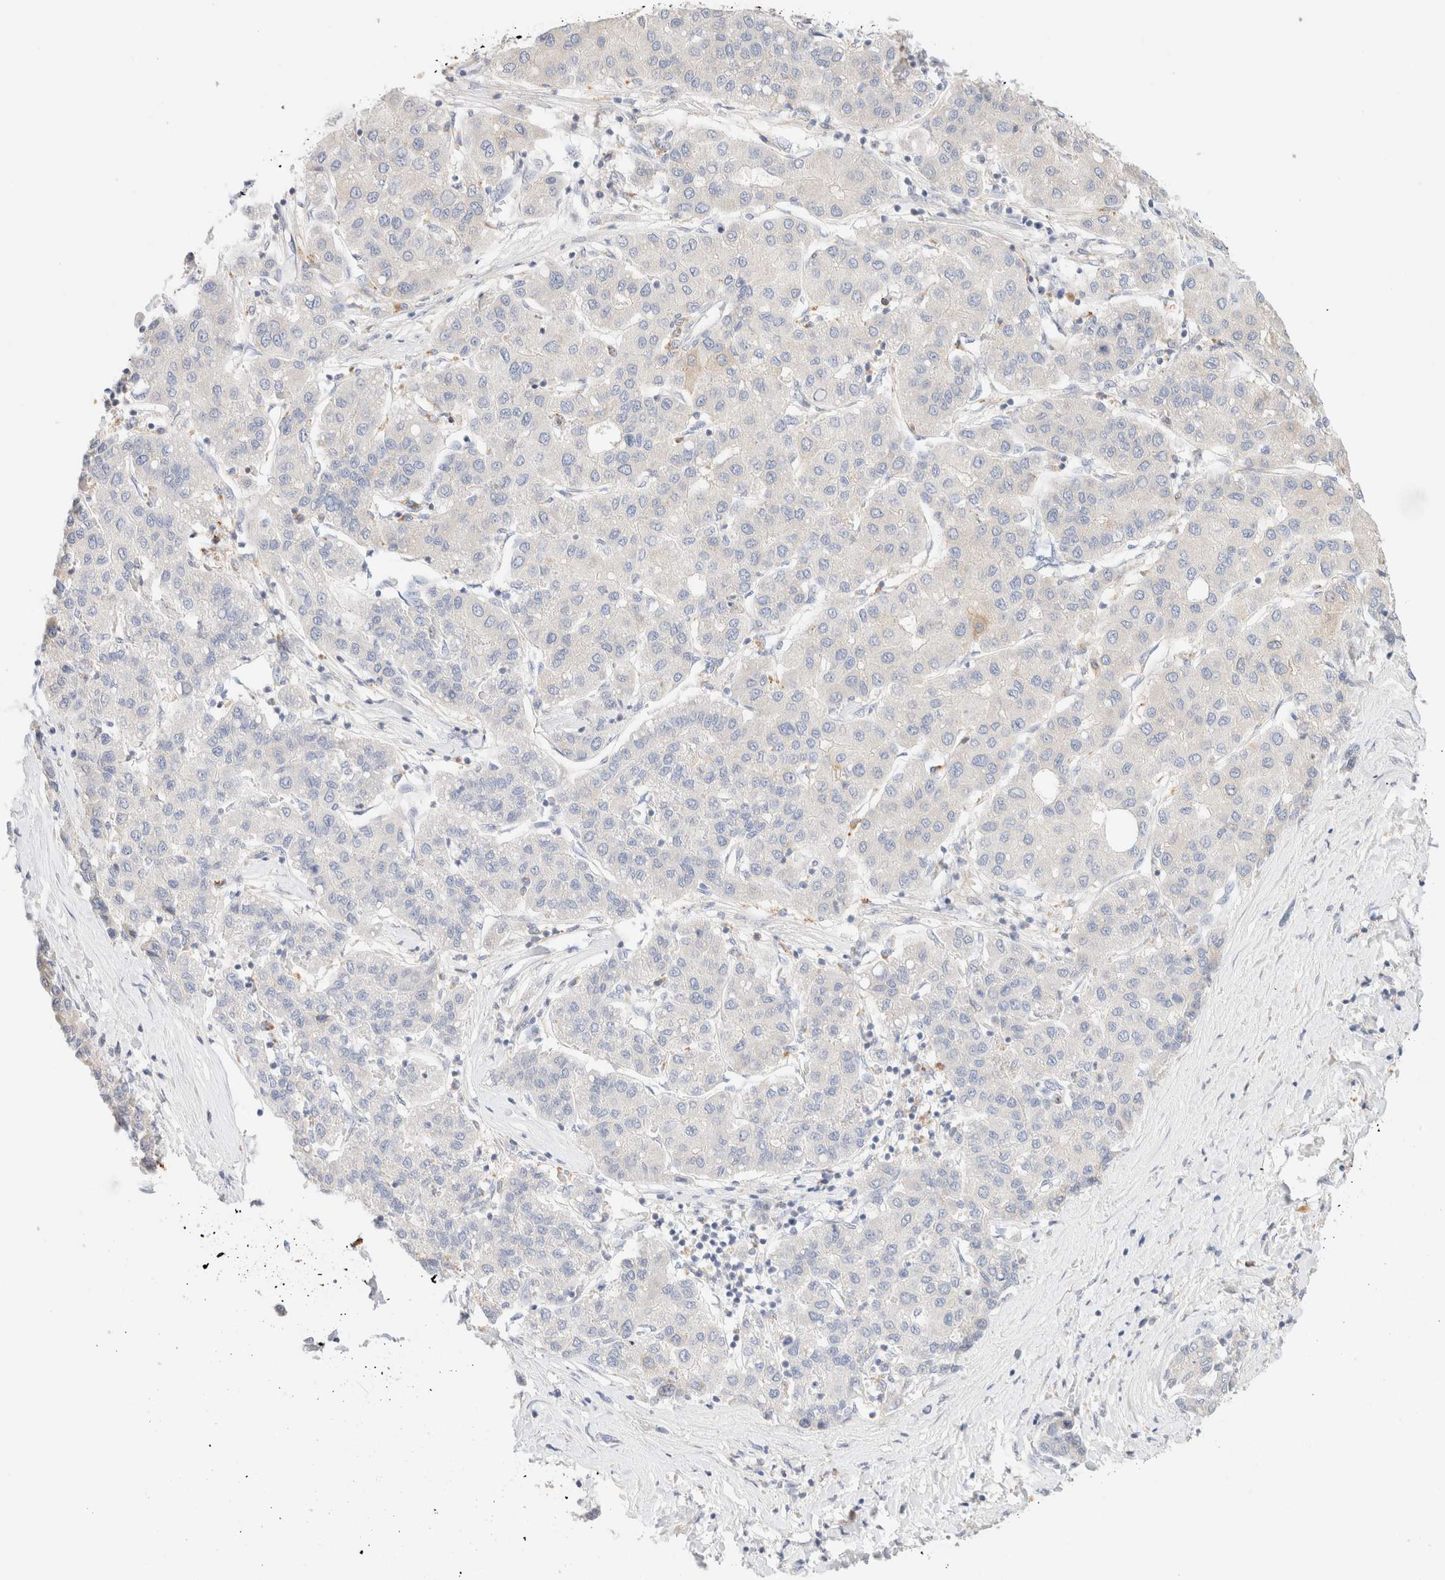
{"staining": {"intensity": "negative", "quantity": "none", "location": "none"}, "tissue": "liver cancer", "cell_type": "Tumor cells", "image_type": "cancer", "snomed": [{"axis": "morphology", "description": "Carcinoma, Hepatocellular, NOS"}, {"axis": "topography", "description": "Liver"}], "caption": "This is a histopathology image of IHC staining of hepatocellular carcinoma (liver), which shows no positivity in tumor cells.", "gene": "SARM1", "patient": {"sex": "male", "age": 65}}